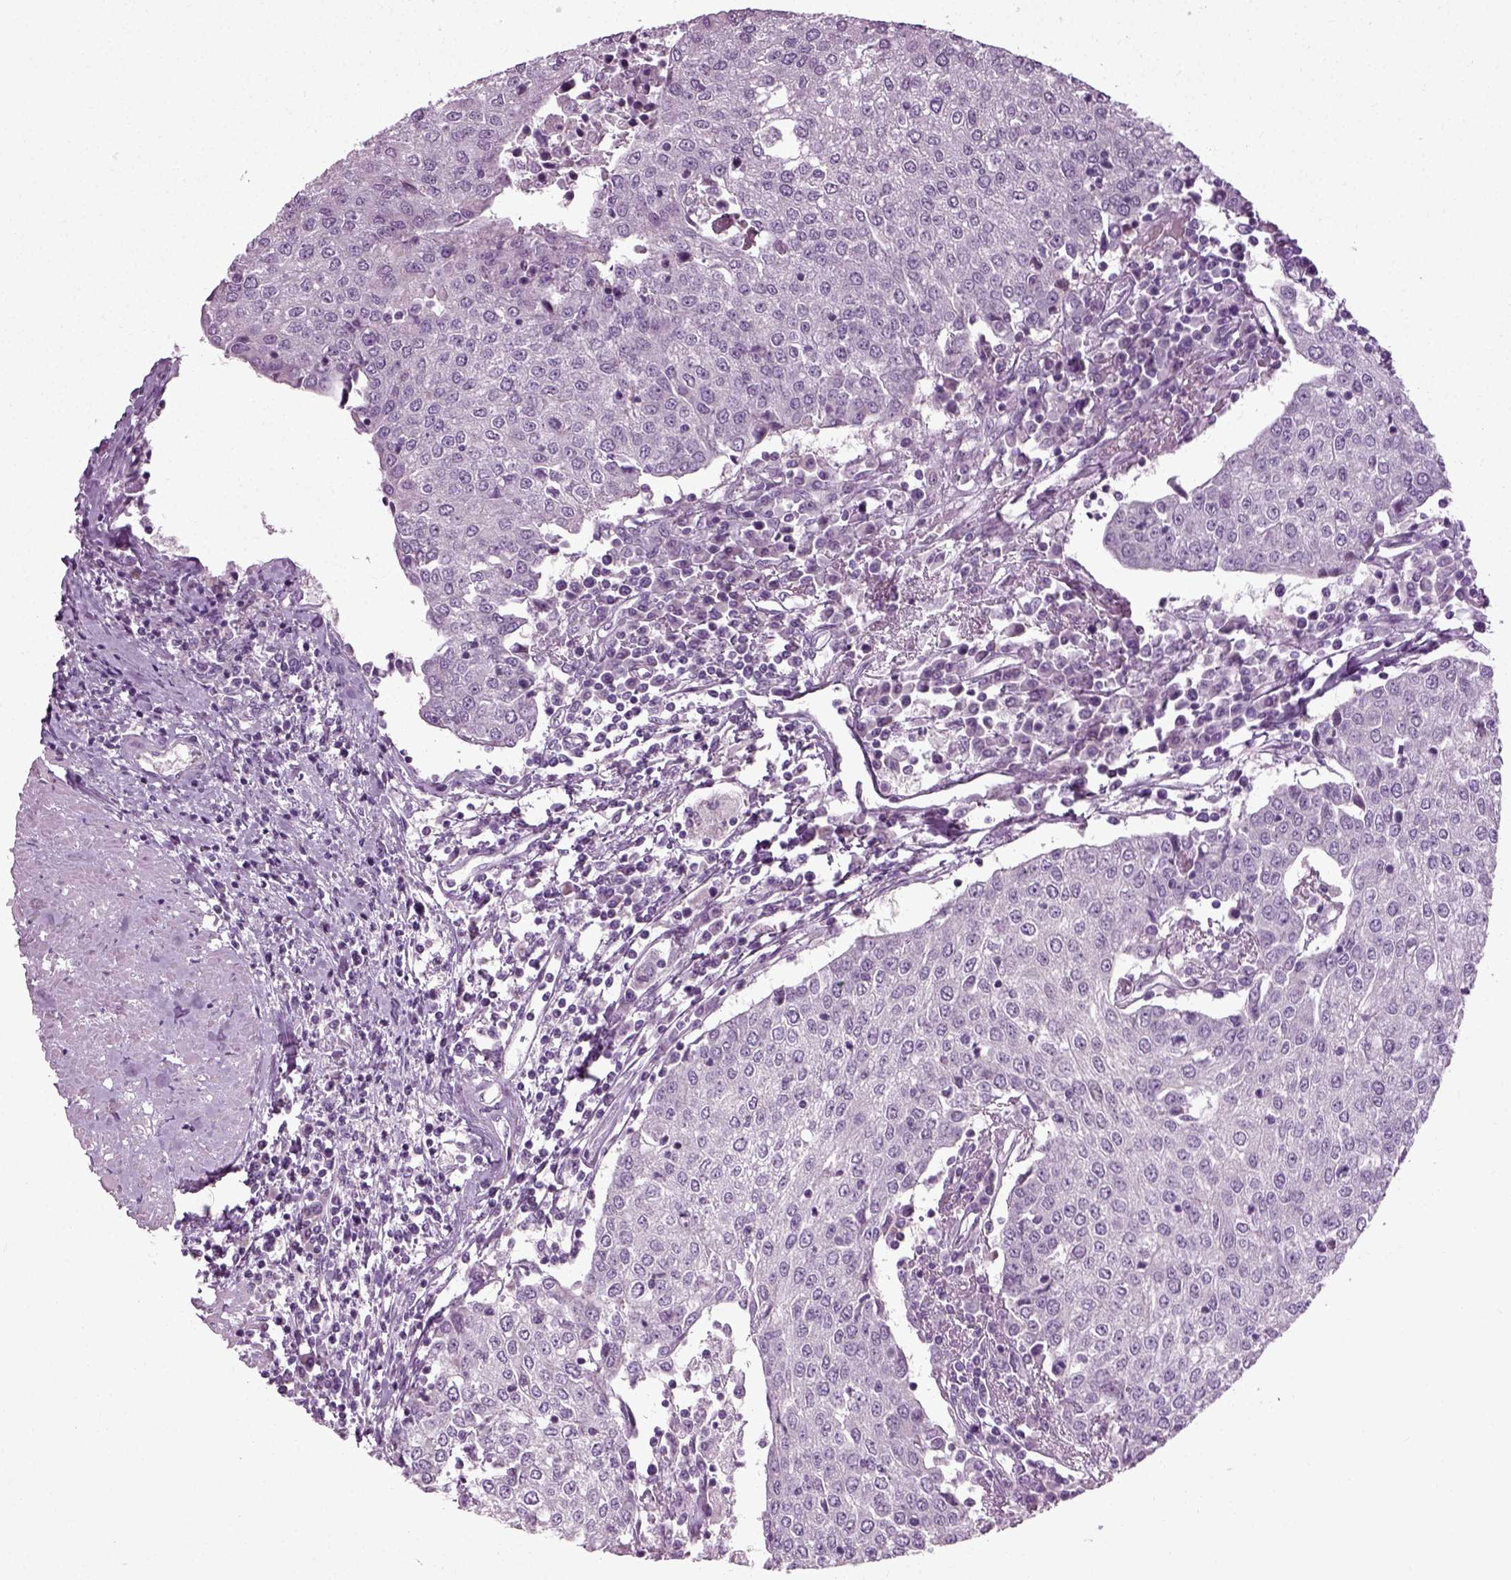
{"staining": {"intensity": "negative", "quantity": "none", "location": "none"}, "tissue": "urothelial cancer", "cell_type": "Tumor cells", "image_type": "cancer", "snomed": [{"axis": "morphology", "description": "Urothelial carcinoma, High grade"}, {"axis": "topography", "description": "Urinary bladder"}], "caption": "High power microscopy histopathology image of an immunohistochemistry (IHC) micrograph of high-grade urothelial carcinoma, revealing no significant staining in tumor cells. Brightfield microscopy of immunohistochemistry stained with DAB (3,3'-diaminobenzidine) (brown) and hematoxylin (blue), captured at high magnification.", "gene": "SCG5", "patient": {"sex": "female", "age": 85}}